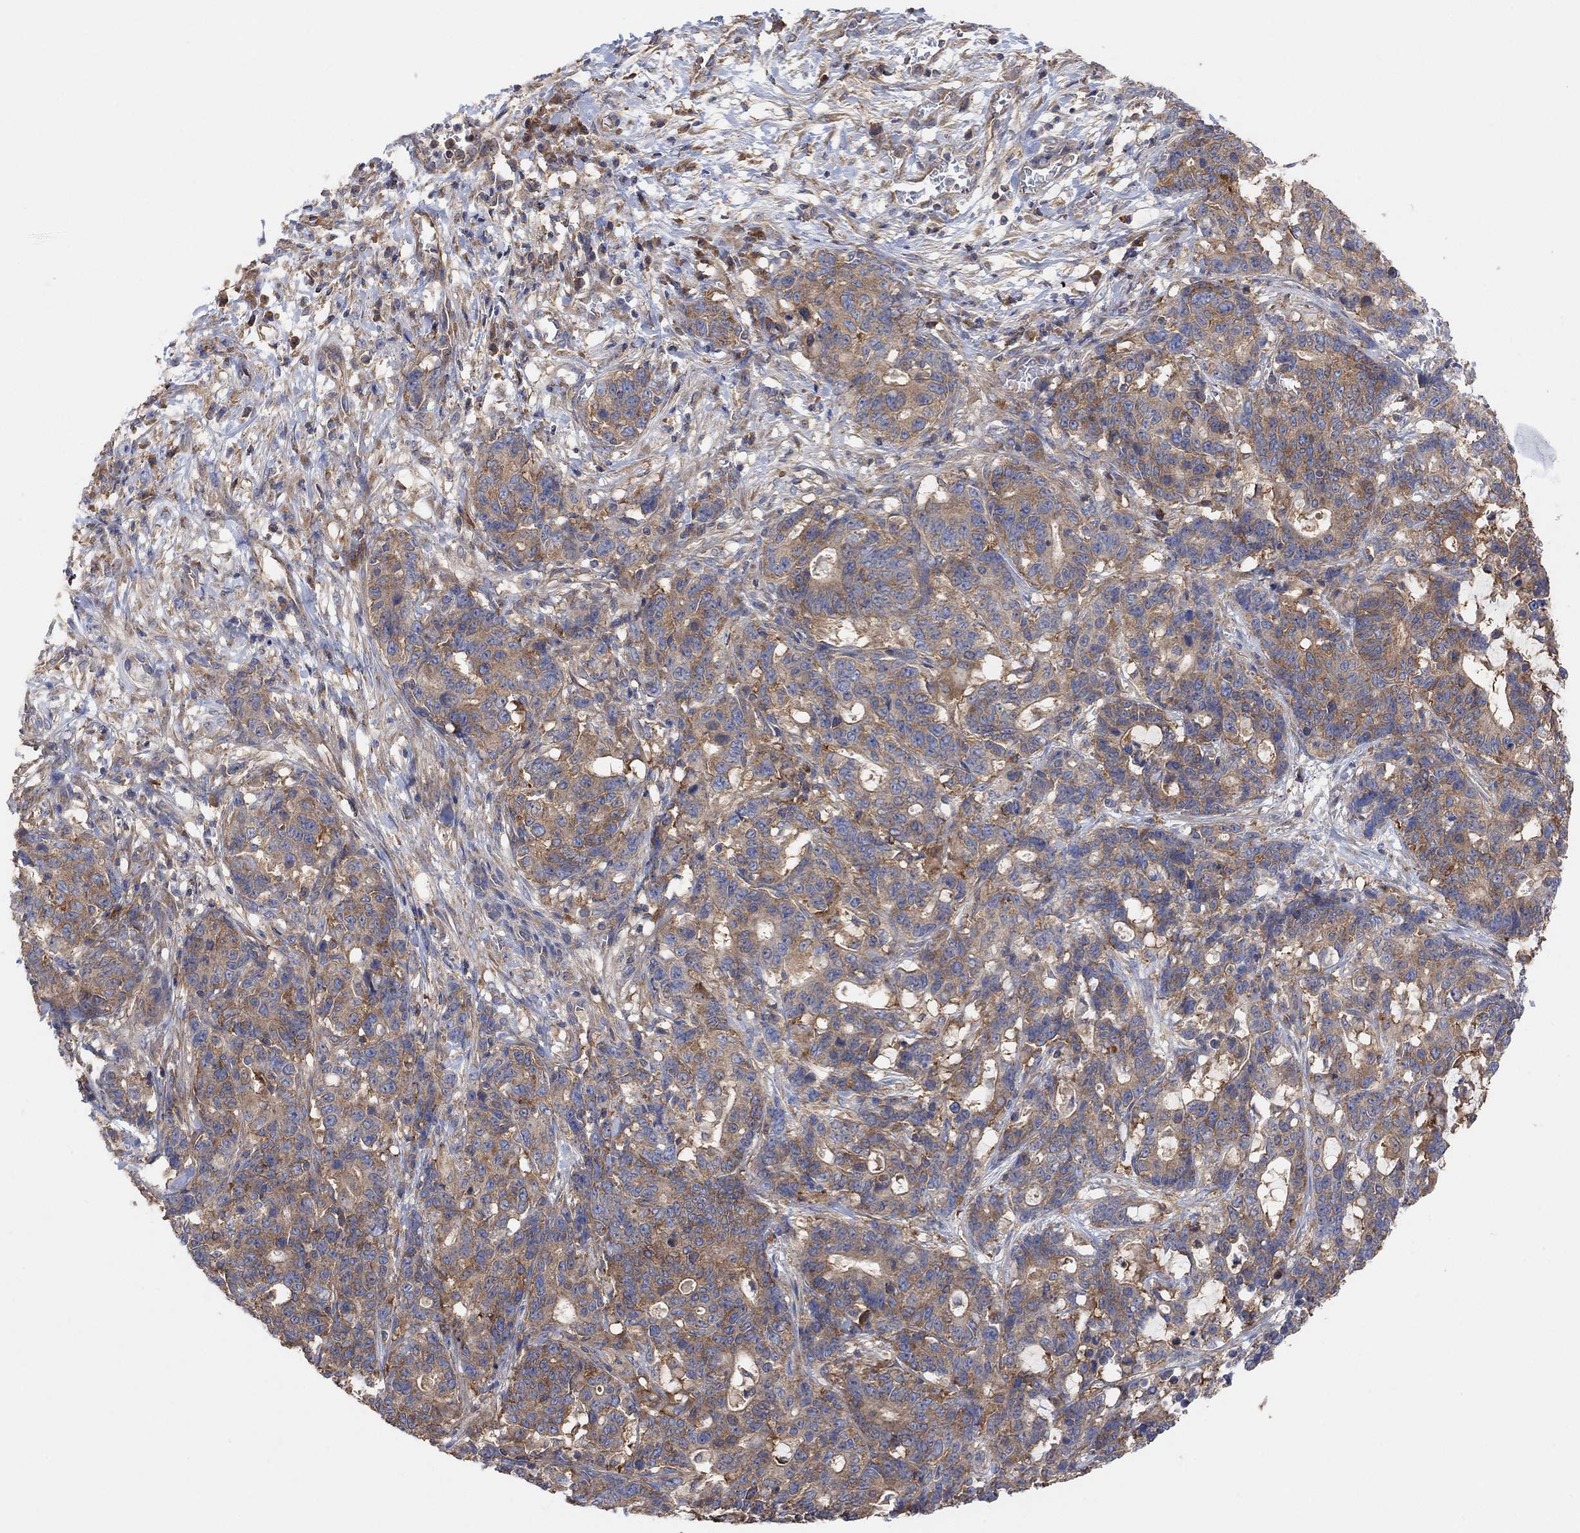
{"staining": {"intensity": "moderate", "quantity": ">75%", "location": "cytoplasmic/membranous"}, "tissue": "stomach cancer", "cell_type": "Tumor cells", "image_type": "cancer", "snomed": [{"axis": "morphology", "description": "Normal tissue, NOS"}, {"axis": "morphology", "description": "Adenocarcinoma, NOS"}, {"axis": "topography", "description": "Stomach"}], "caption": "A medium amount of moderate cytoplasmic/membranous staining is appreciated in approximately >75% of tumor cells in stomach cancer (adenocarcinoma) tissue.", "gene": "BLOC1S3", "patient": {"sex": "female", "age": 64}}